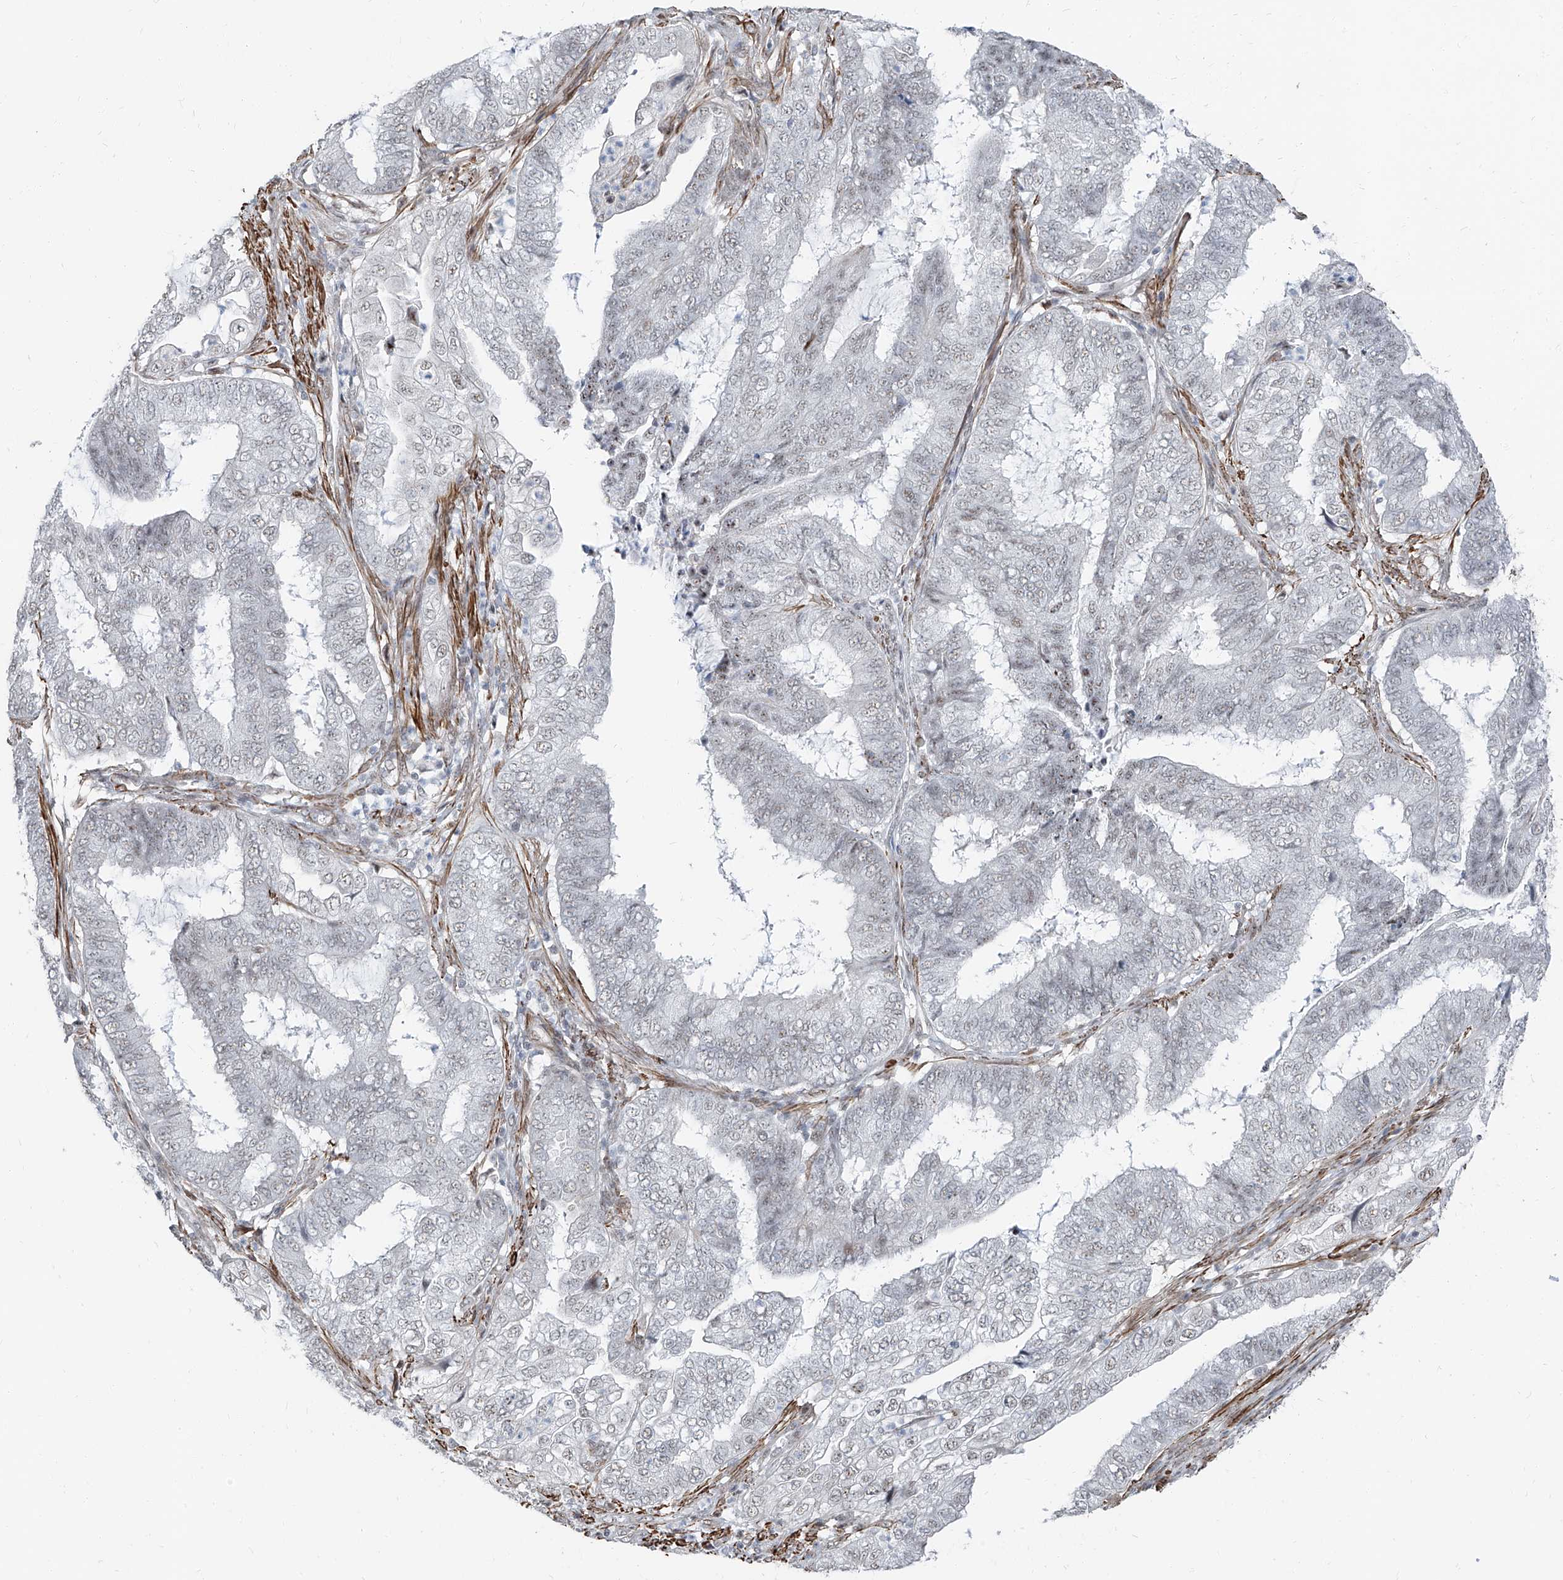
{"staining": {"intensity": "weak", "quantity": "<25%", "location": "nuclear"}, "tissue": "endometrial cancer", "cell_type": "Tumor cells", "image_type": "cancer", "snomed": [{"axis": "morphology", "description": "Adenocarcinoma, NOS"}, {"axis": "topography", "description": "Endometrium"}], "caption": "This is a micrograph of IHC staining of endometrial adenocarcinoma, which shows no expression in tumor cells.", "gene": "TXLNB", "patient": {"sex": "female", "age": 51}}